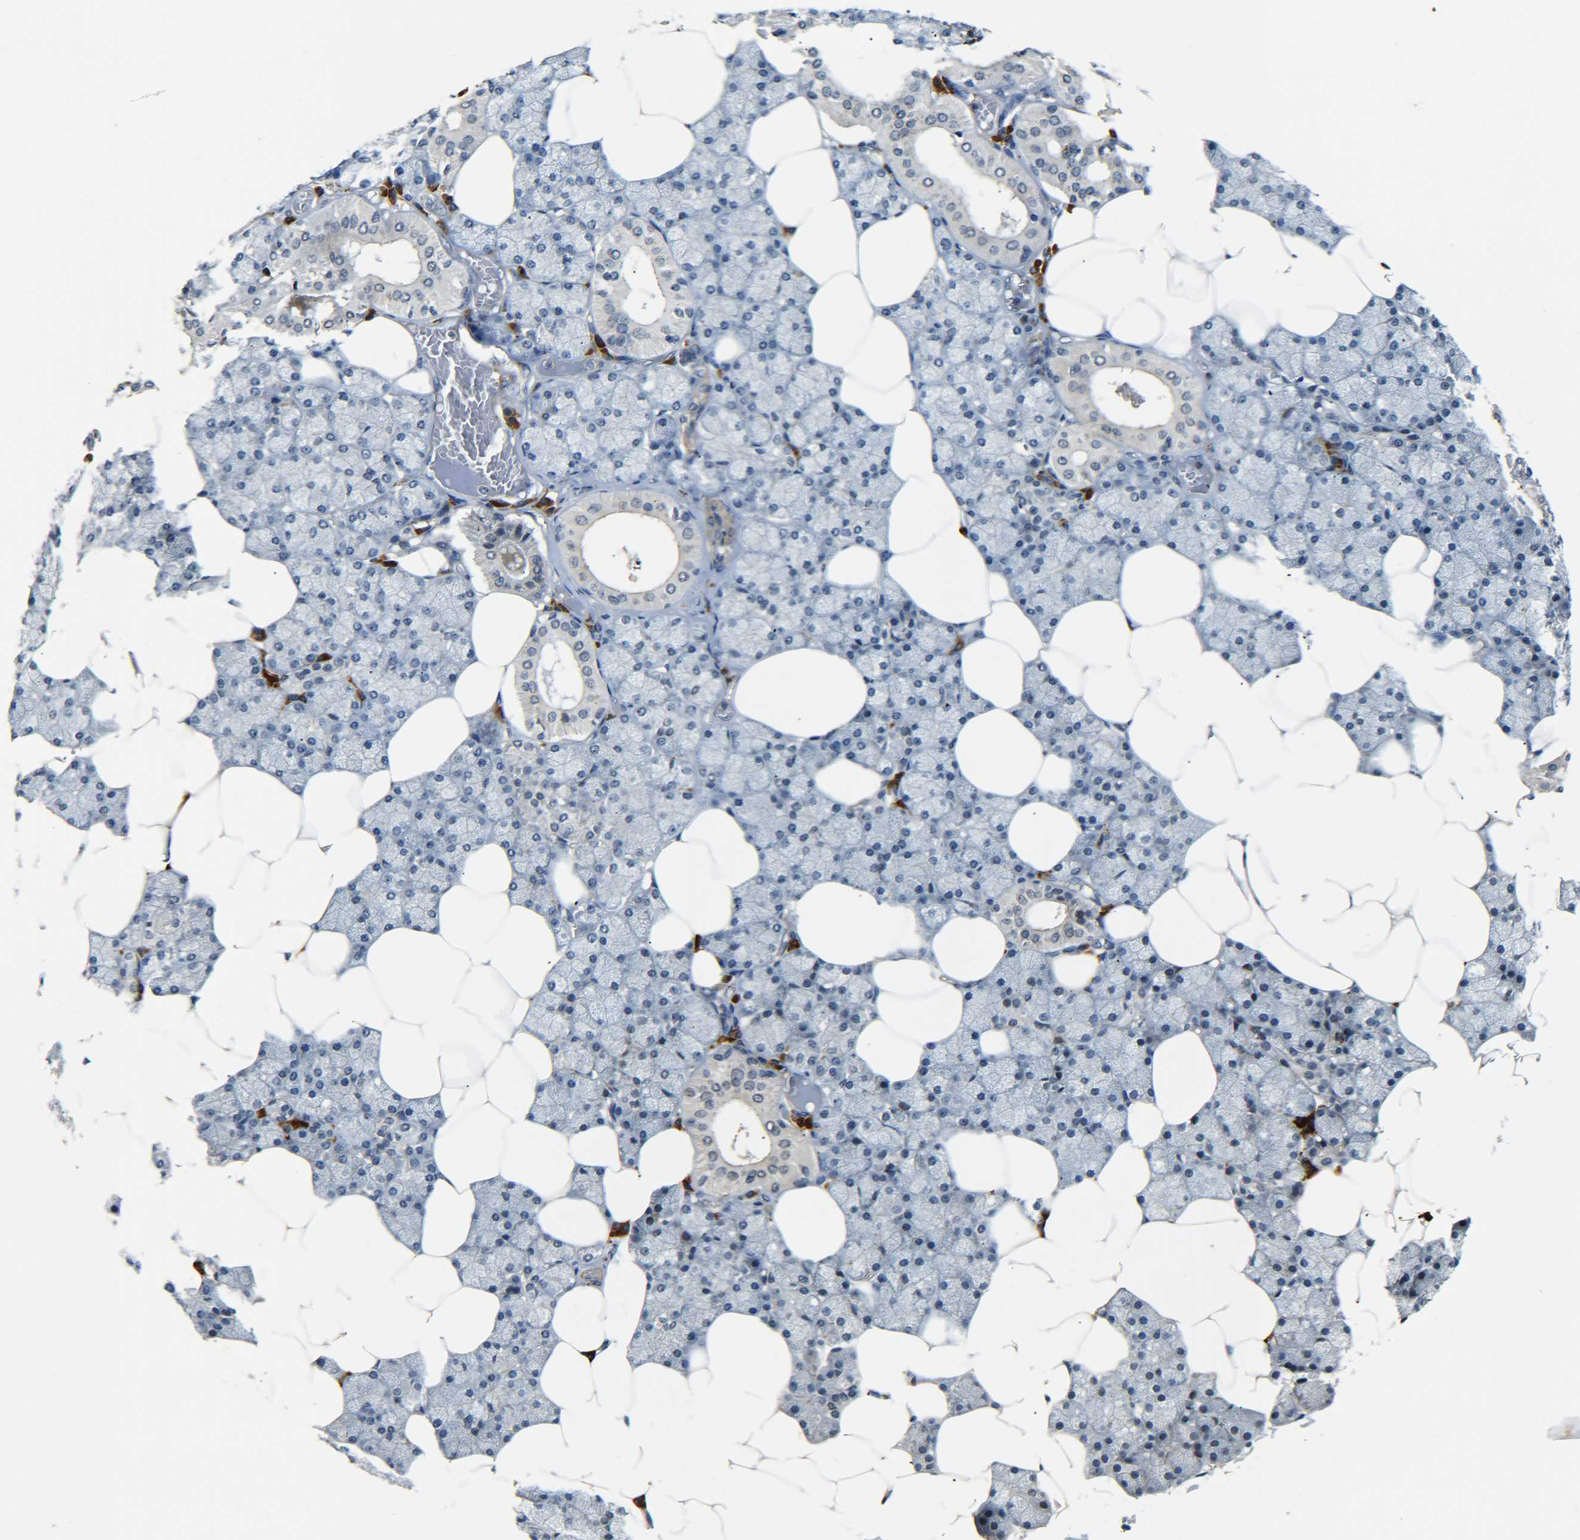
{"staining": {"intensity": "moderate", "quantity": "<25%", "location": "cytoplasmic/membranous,nuclear"}, "tissue": "salivary gland", "cell_type": "Glandular cells", "image_type": "normal", "snomed": [{"axis": "morphology", "description": "Normal tissue, NOS"}, {"axis": "topography", "description": "Salivary gland"}], "caption": "The immunohistochemical stain labels moderate cytoplasmic/membranous,nuclear positivity in glandular cells of benign salivary gland.", "gene": "MEIS1", "patient": {"sex": "male", "age": 62}}